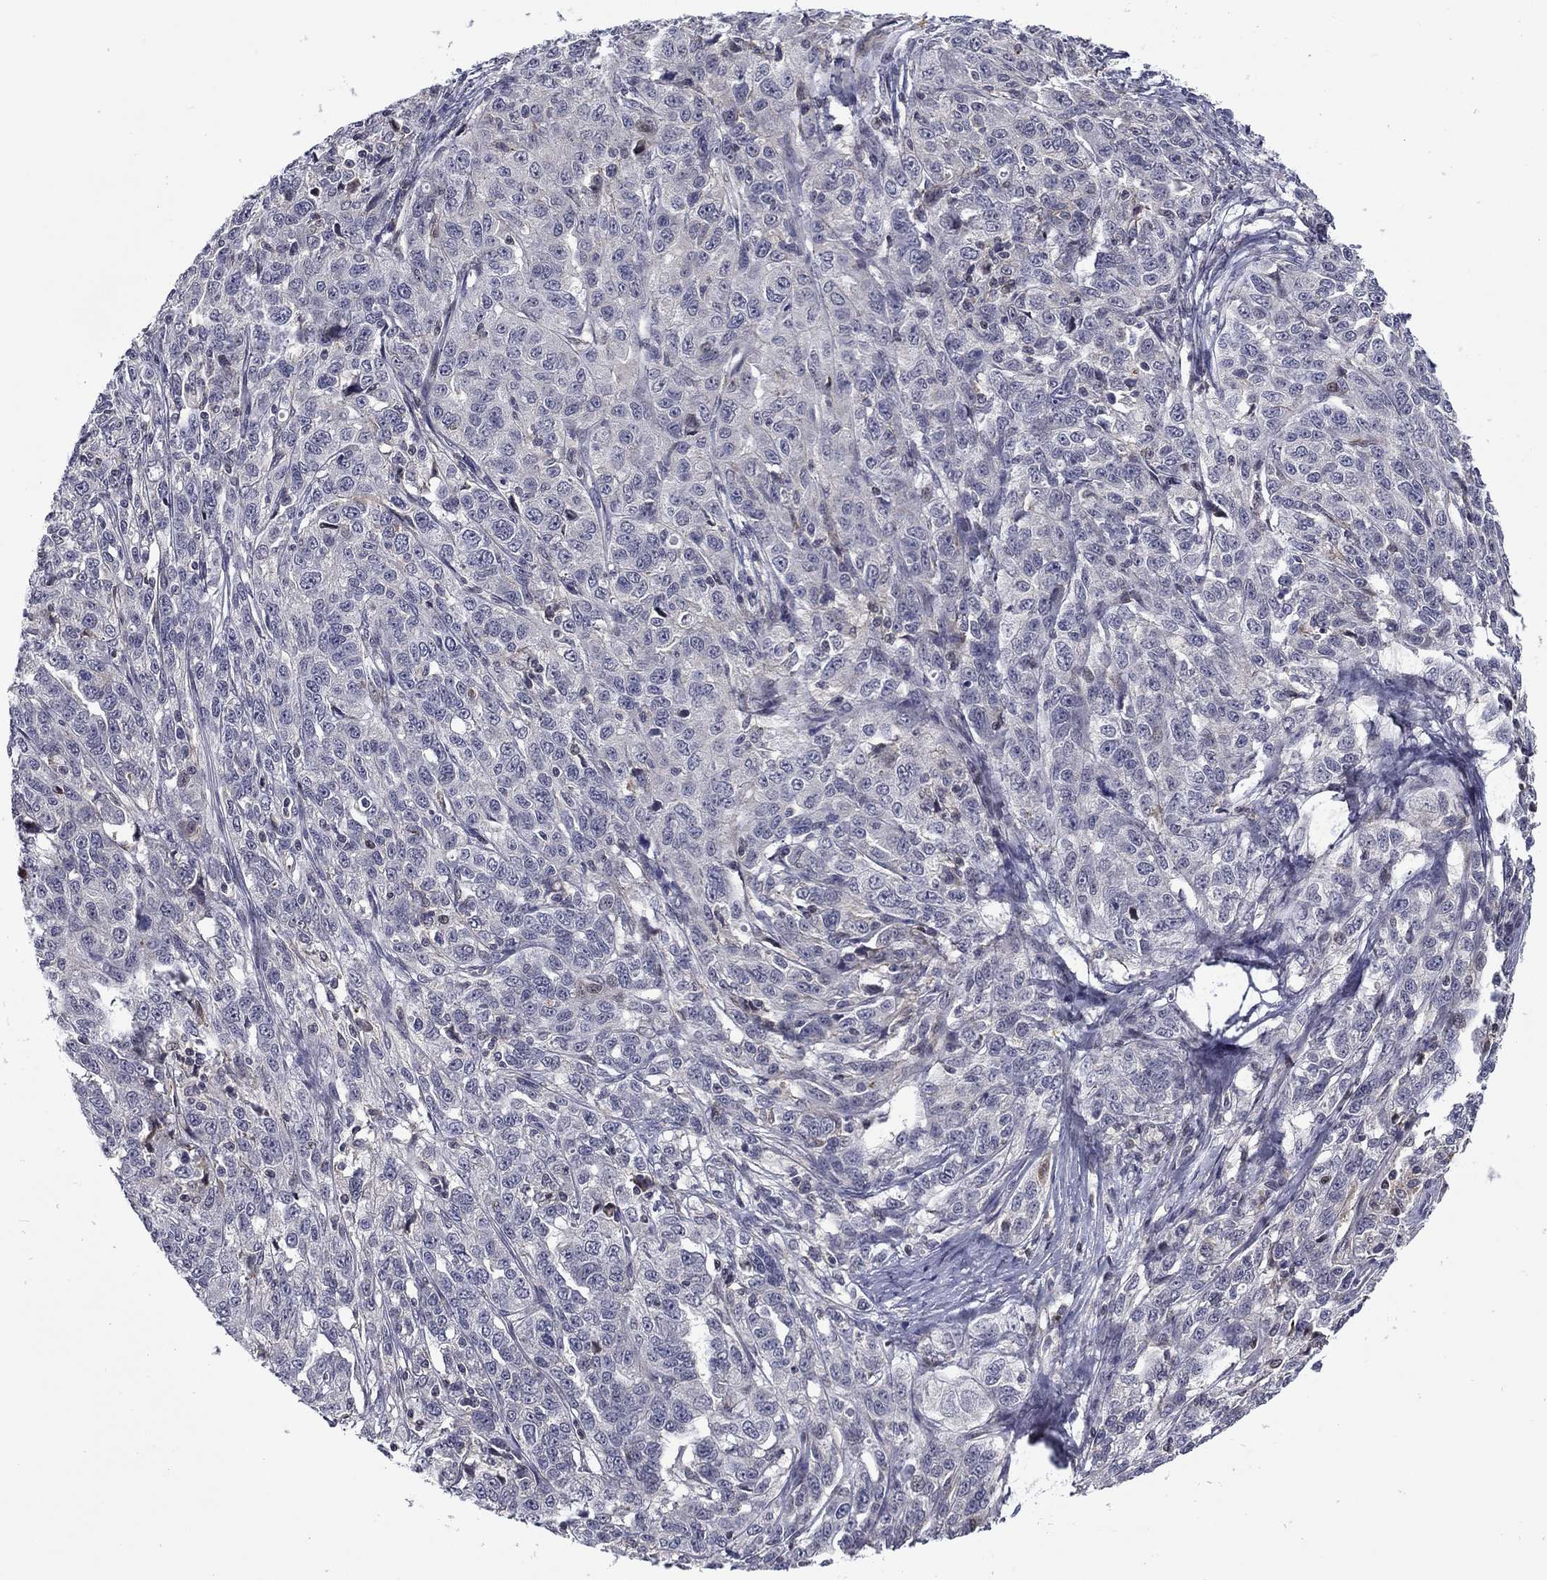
{"staining": {"intensity": "negative", "quantity": "none", "location": "none"}, "tissue": "ovarian cancer", "cell_type": "Tumor cells", "image_type": "cancer", "snomed": [{"axis": "morphology", "description": "Cystadenocarcinoma, serous, NOS"}, {"axis": "topography", "description": "Ovary"}], "caption": "A photomicrograph of human ovarian cancer (serous cystadenocarcinoma) is negative for staining in tumor cells. The staining was performed using DAB to visualize the protein expression in brown, while the nuclei were stained in blue with hematoxylin (Magnification: 20x).", "gene": "B3GAT1", "patient": {"sex": "female", "age": 71}}